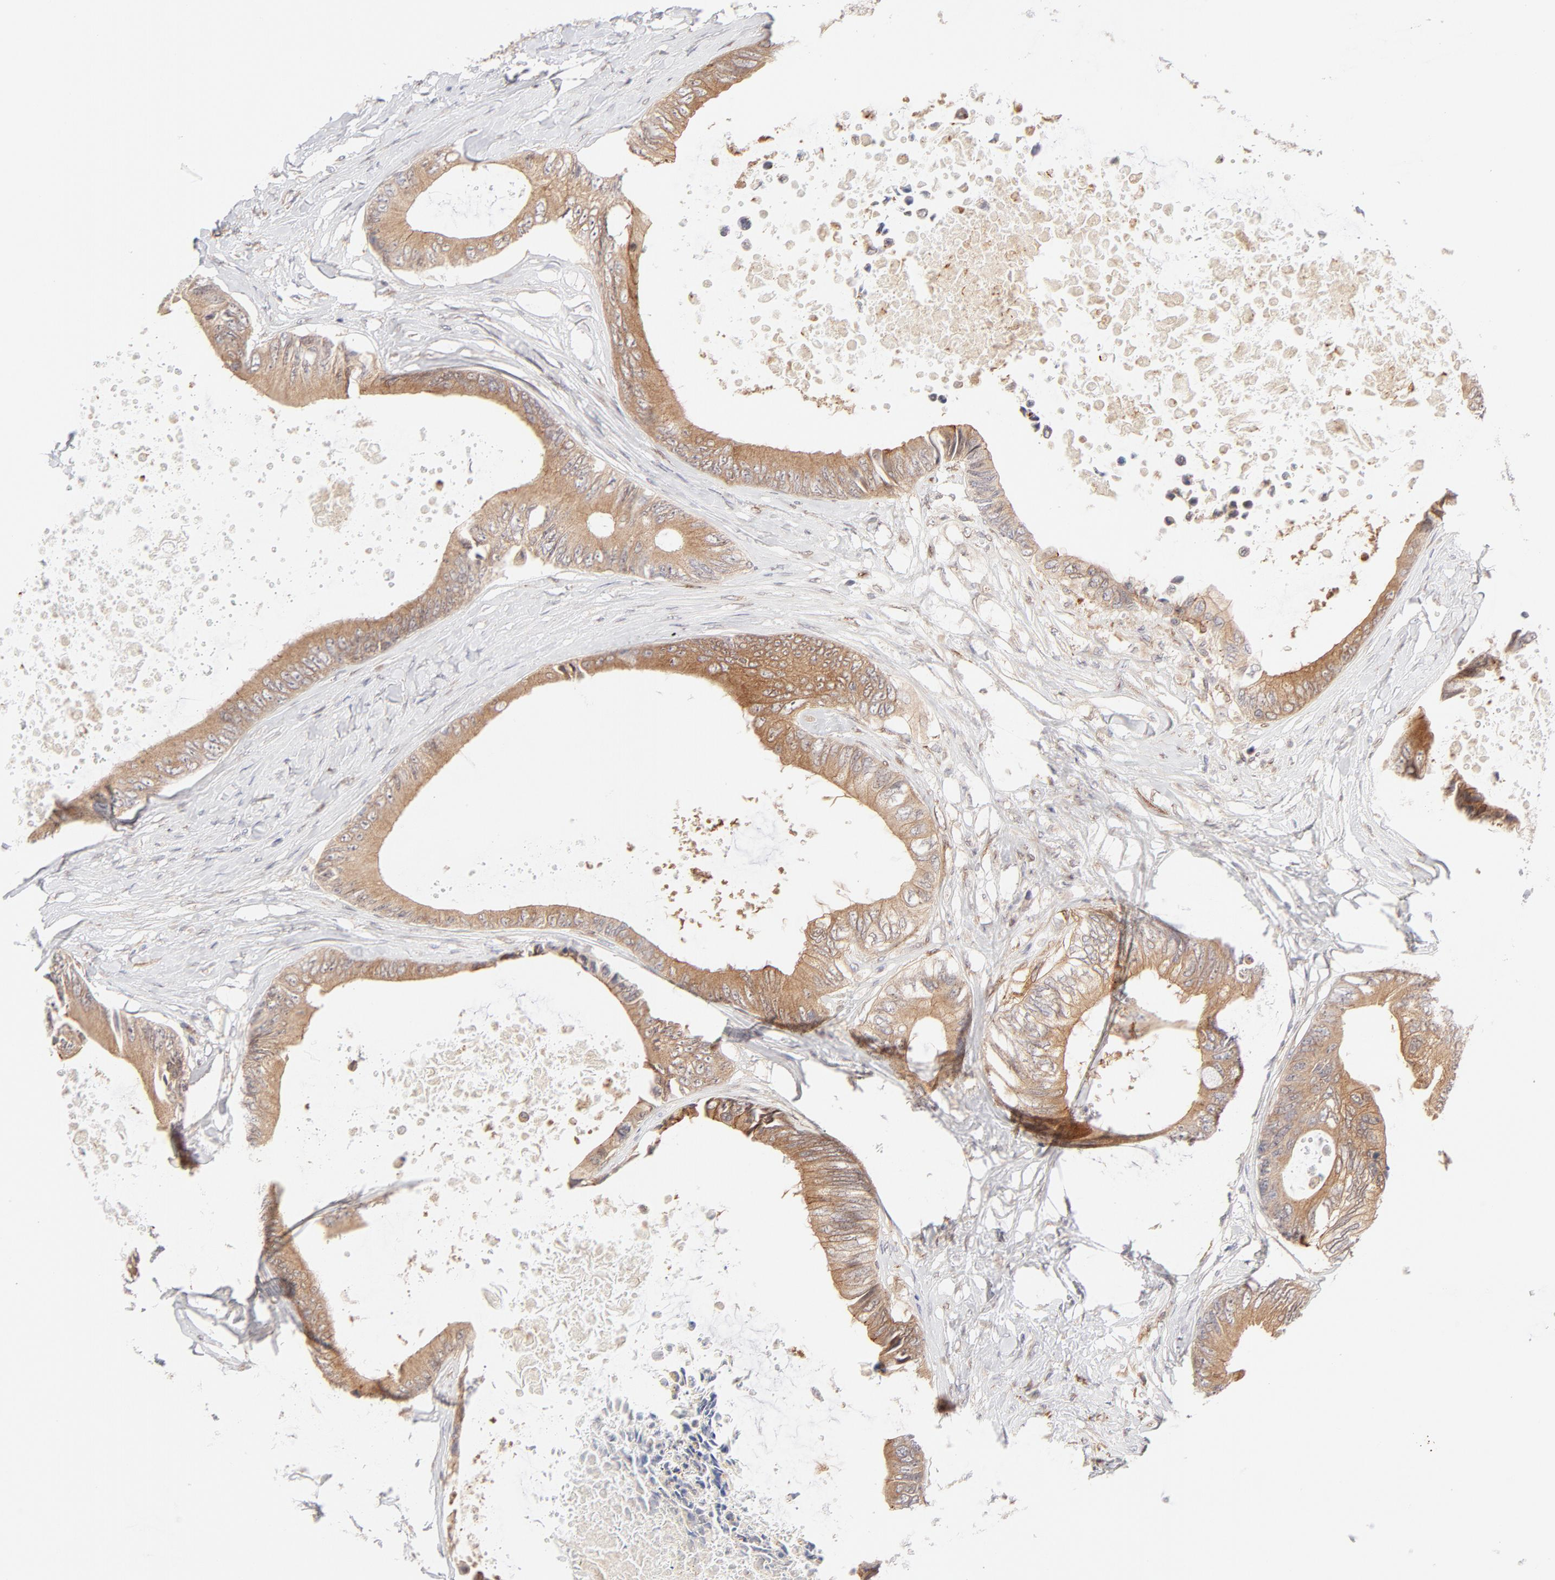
{"staining": {"intensity": "moderate", "quantity": ">75%", "location": "cytoplasmic/membranous"}, "tissue": "colorectal cancer", "cell_type": "Tumor cells", "image_type": "cancer", "snomed": [{"axis": "morphology", "description": "Normal tissue, NOS"}, {"axis": "morphology", "description": "Adenocarcinoma, NOS"}, {"axis": "topography", "description": "Rectum"}, {"axis": "topography", "description": "Peripheral nerve tissue"}], "caption": "Protein staining demonstrates moderate cytoplasmic/membranous expression in about >75% of tumor cells in colorectal cancer (adenocarcinoma).", "gene": "RPS6KA1", "patient": {"sex": "female", "age": 77}}